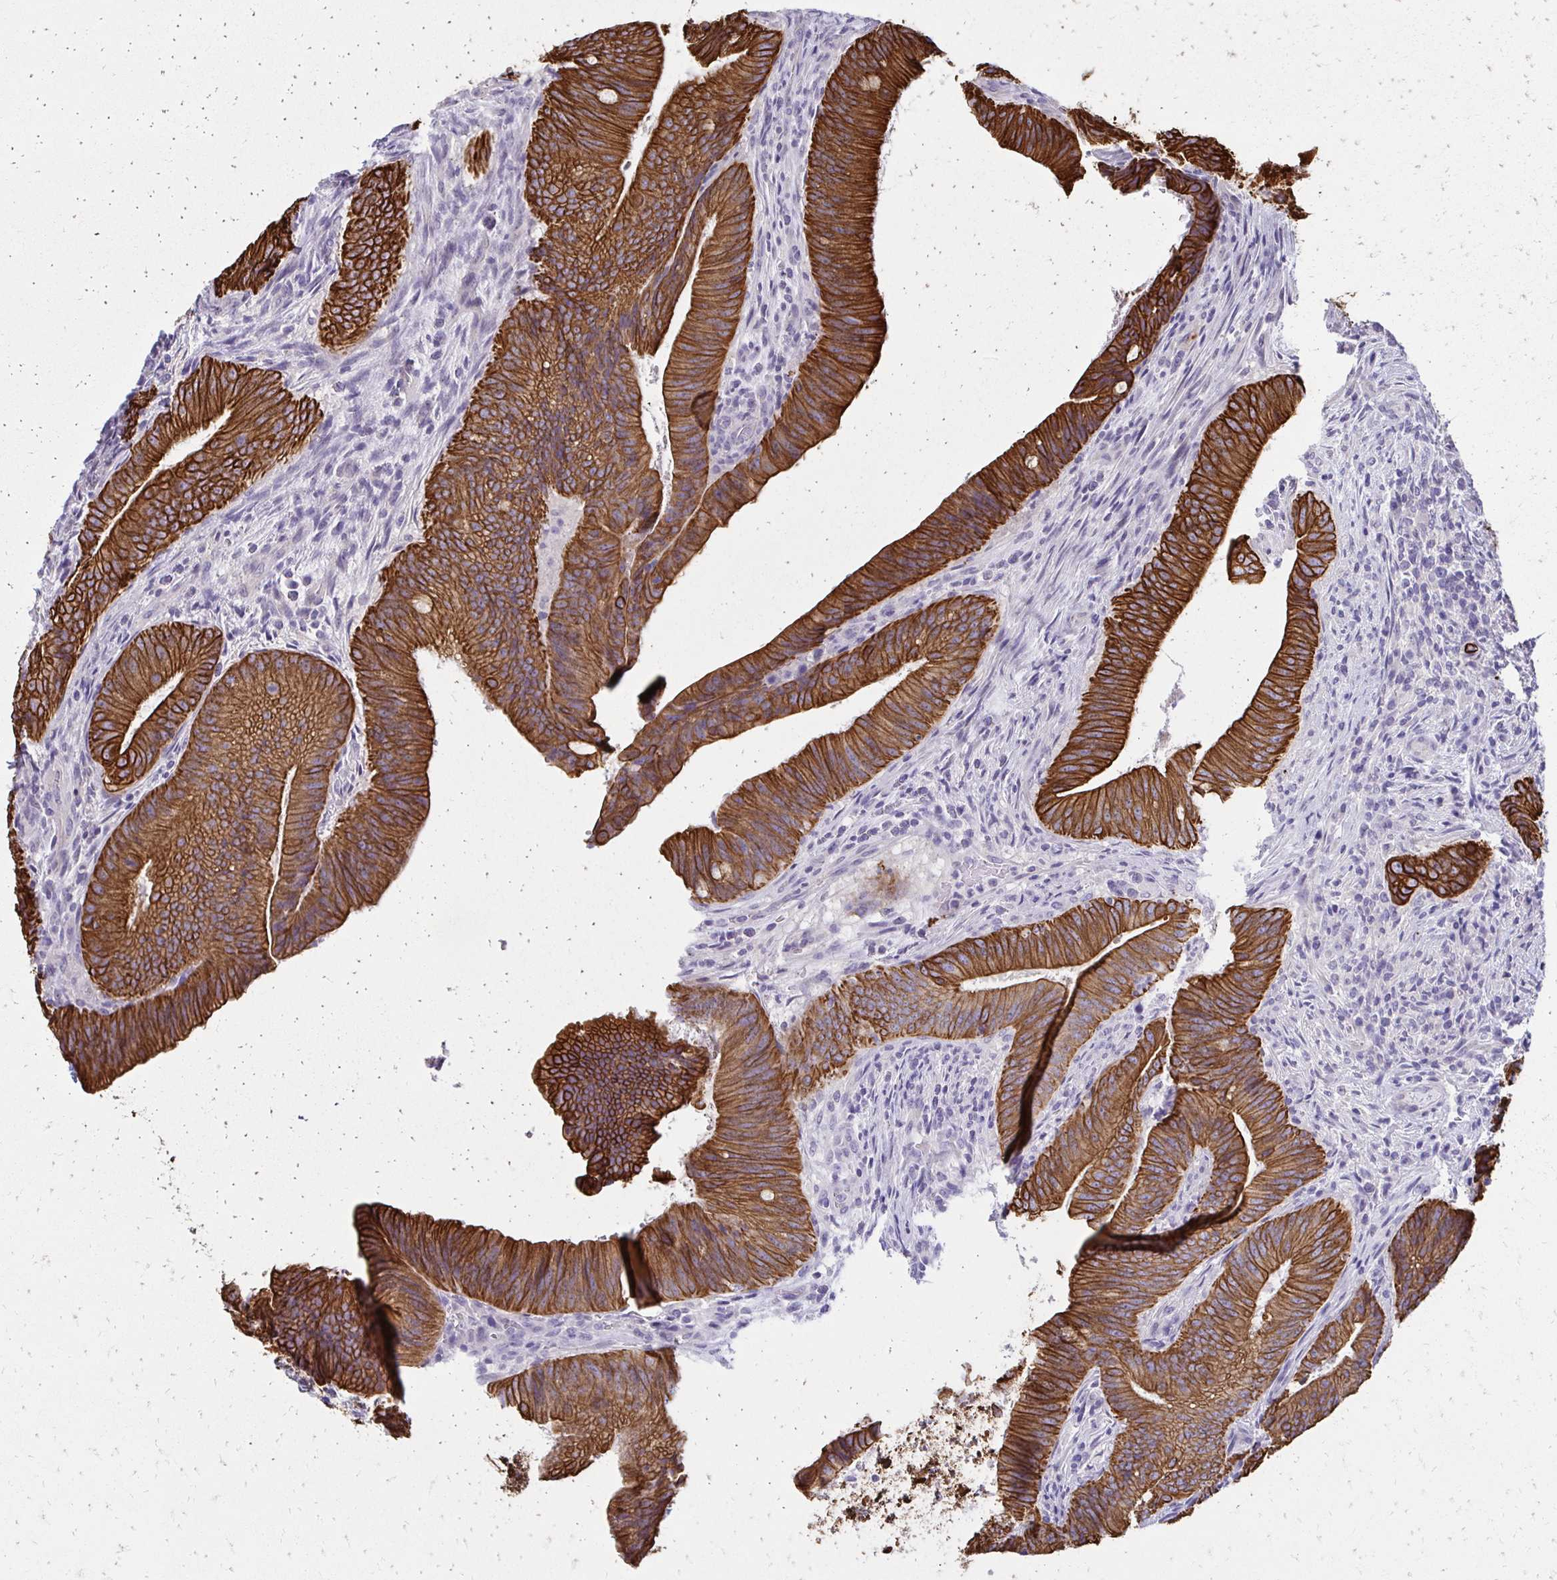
{"staining": {"intensity": "strong", "quantity": ">75%", "location": "cytoplasmic/membranous"}, "tissue": "colorectal cancer", "cell_type": "Tumor cells", "image_type": "cancer", "snomed": [{"axis": "morphology", "description": "Adenocarcinoma, NOS"}, {"axis": "topography", "description": "Colon"}], "caption": "Human adenocarcinoma (colorectal) stained with a protein marker demonstrates strong staining in tumor cells.", "gene": "C1QTNF2", "patient": {"sex": "female", "age": 43}}